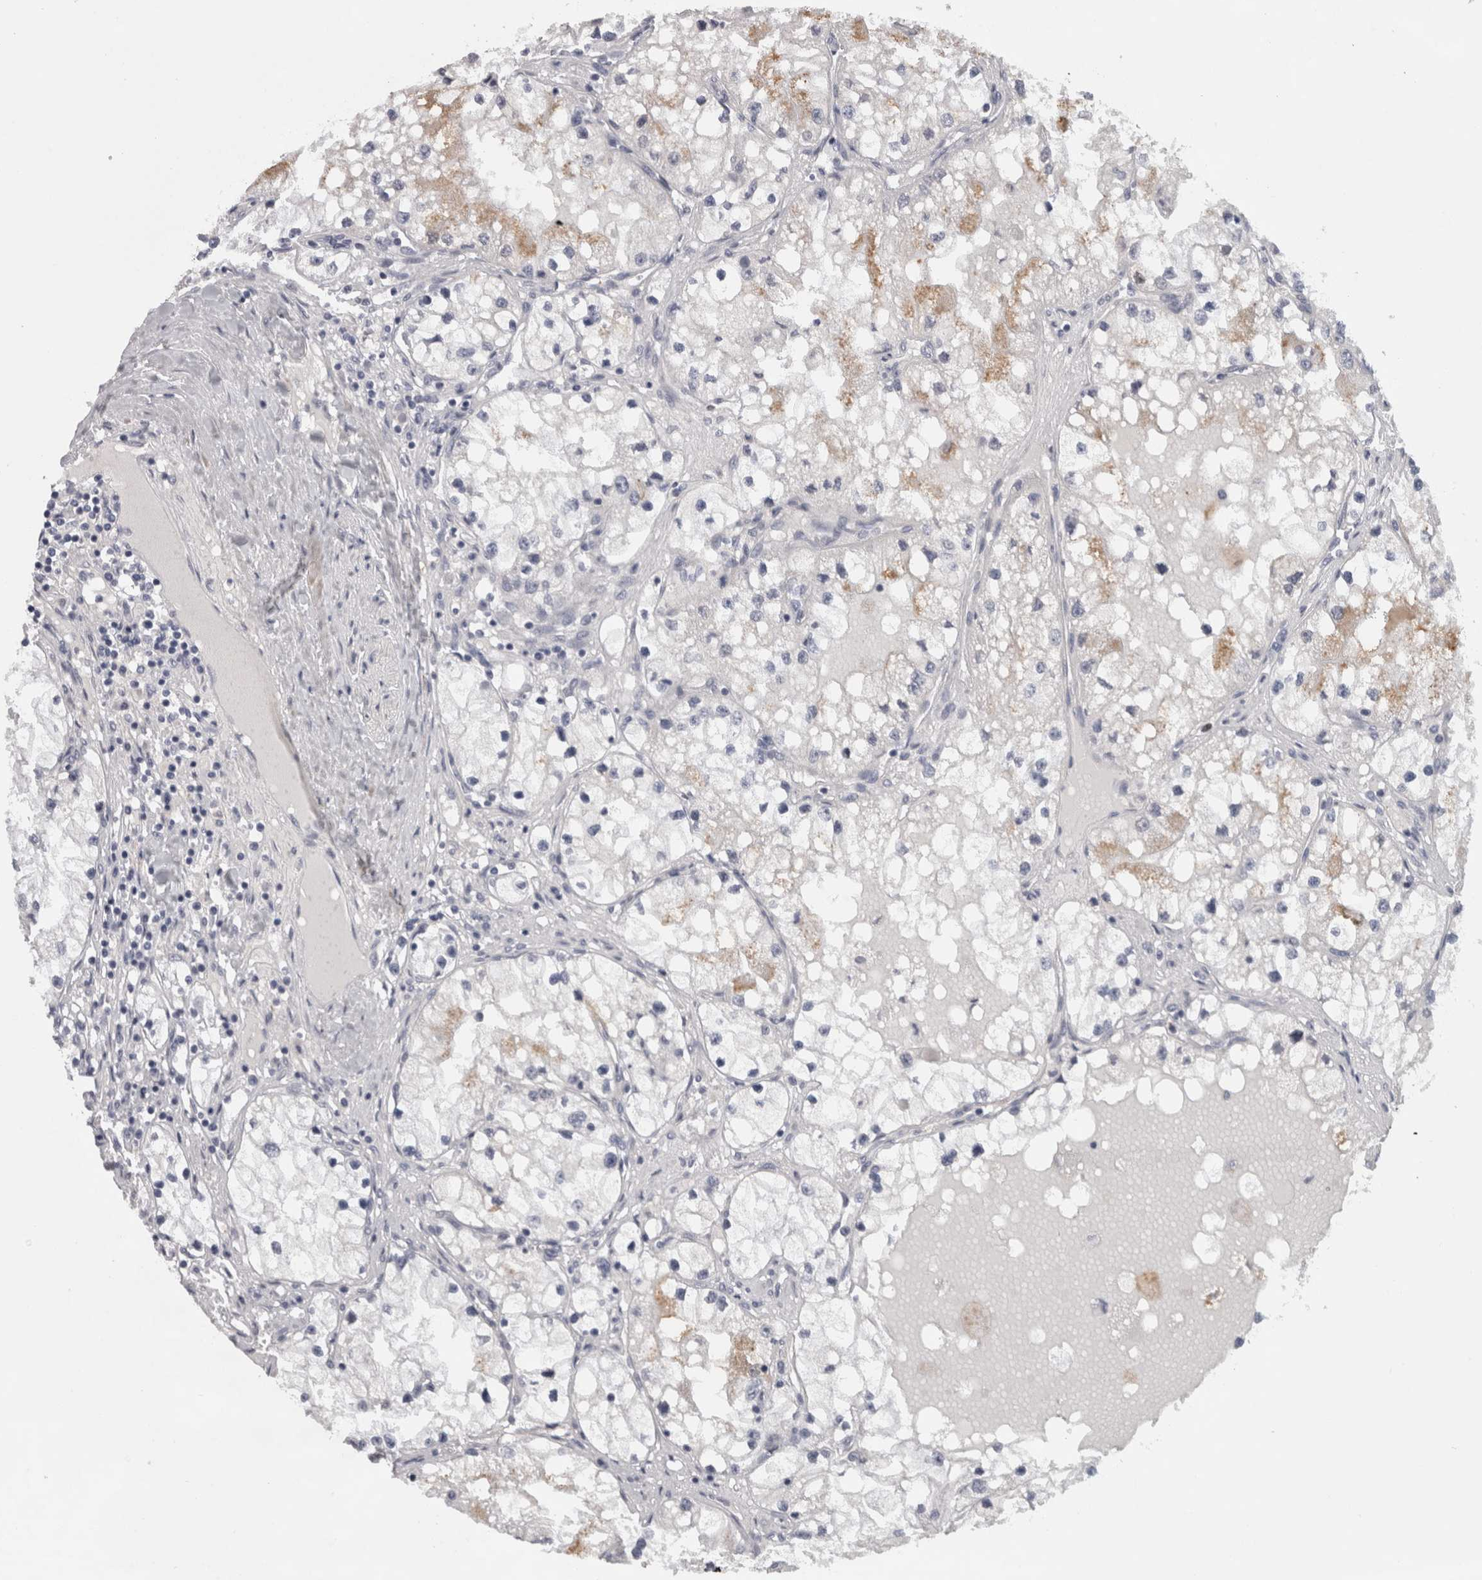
{"staining": {"intensity": "negative", "quantity": "none", "location": "none"}, "tissue": "renal cancer", "cell_type": "Tumor cells", "image_type": "cancer", "snomed": [{"axis": "morphology", "description": "Adenocarcinoma, NOS"}, {"axis": "topography", "description": "Kidney"}], "caption": "Immunohistochemistry of adenocarcinoma (renal) exhibits no staining in tumor cells.", "gene": "RMDN1", "patient": {"sex": "male", "age": 68}}